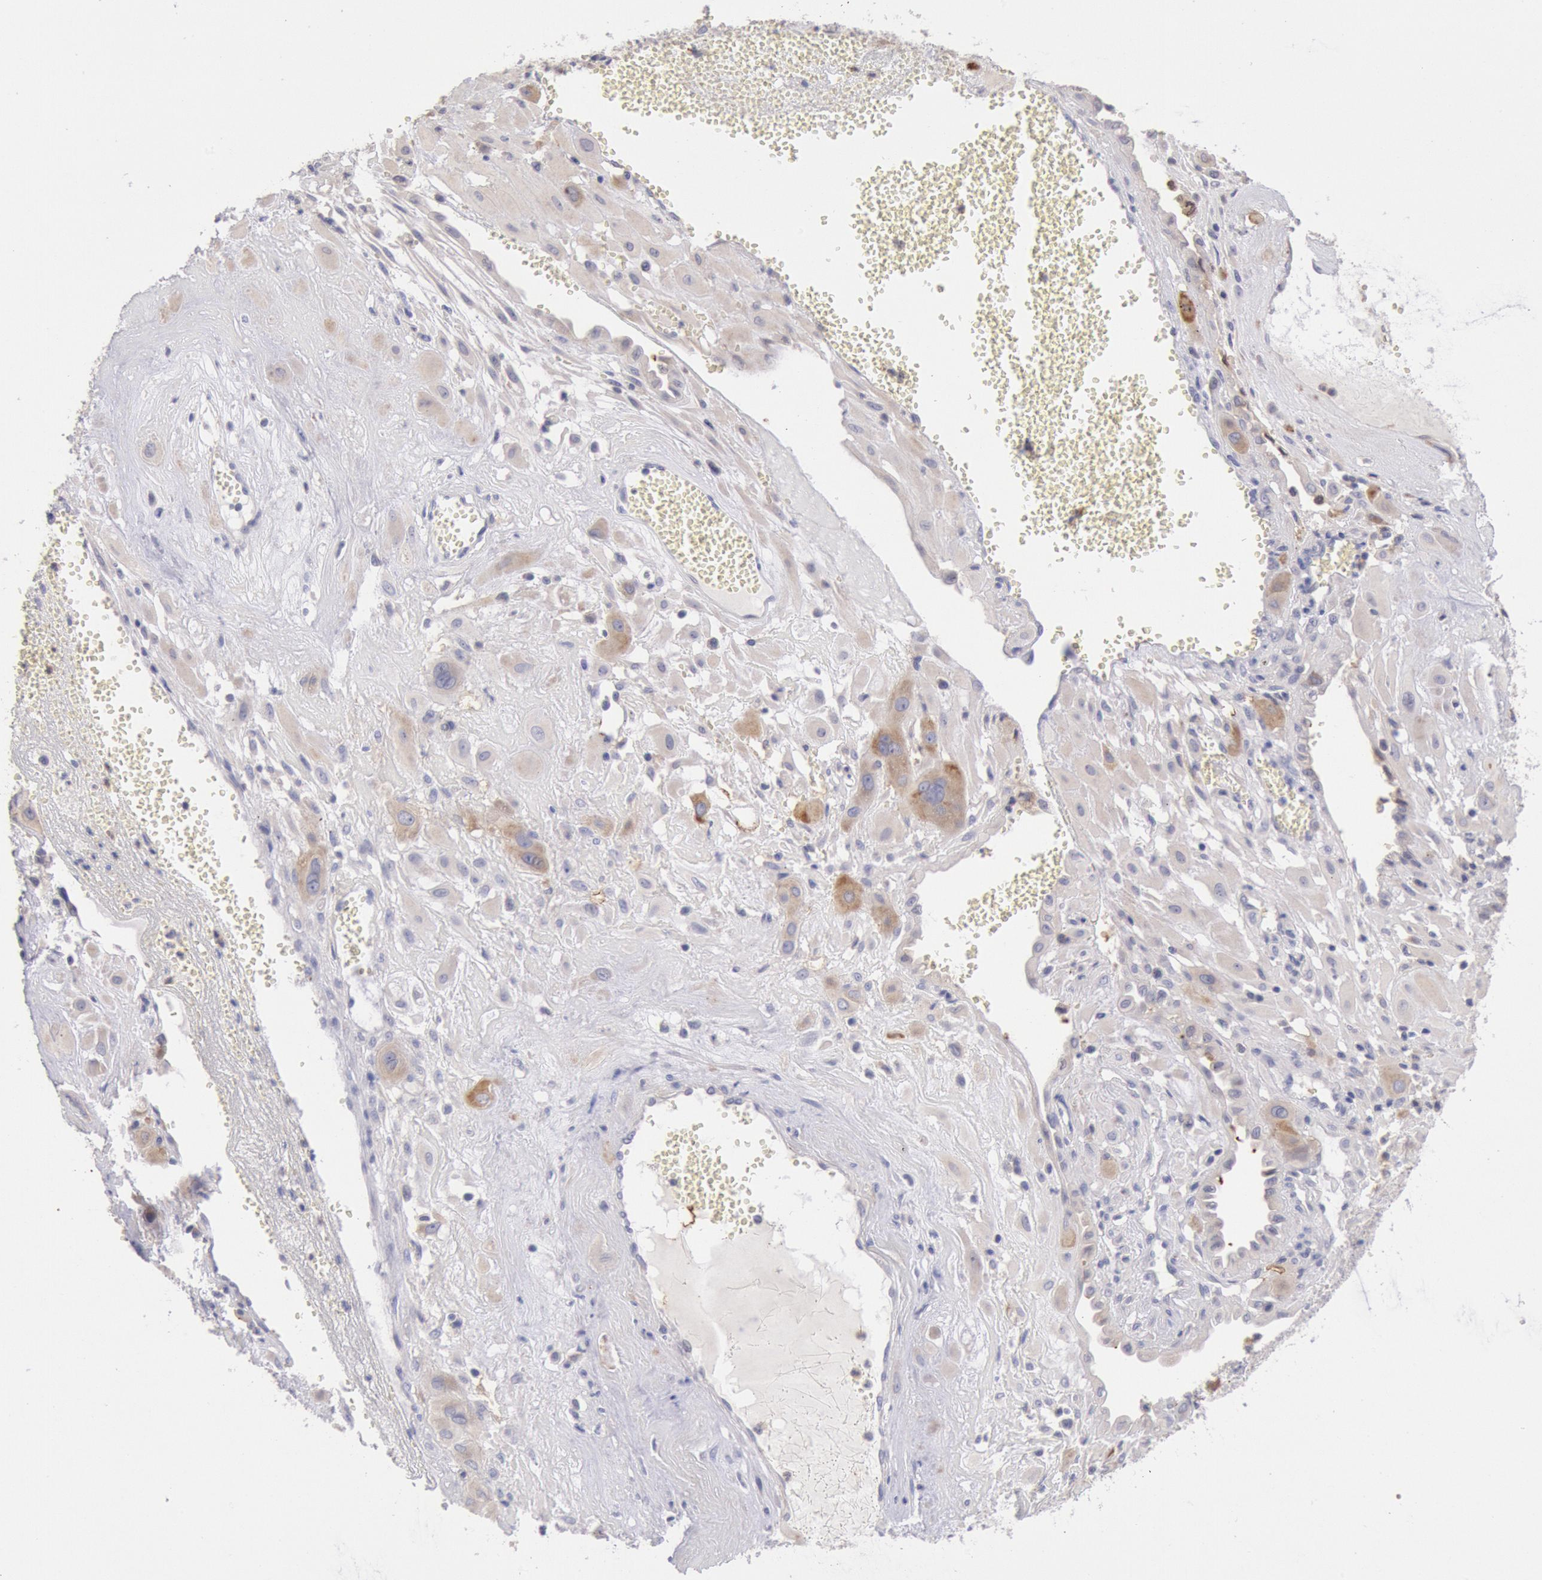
{"staining": {"intensity": "weak", "quantity": "25%-75%", "location": "cytoplasmic/membranous"}, "tissue": "cervical cancer", "cell_type": "Tumor cells", "image_type": "cancer", "snomed": [{"axis": "morphology", "description": "Squamous cell carcinoma, NOS"}, {"axis": "topography", "description": "Cervix"}], "caption": "Protein expression analysis of cervical cancer (squamous cell carcinoma) displays weak cytoplasmic/membranous positivity in approximately 25%-75% of tumor cells.", "gene": "GAL3ST1", "patient": {"sex": "female", "age": 34}}